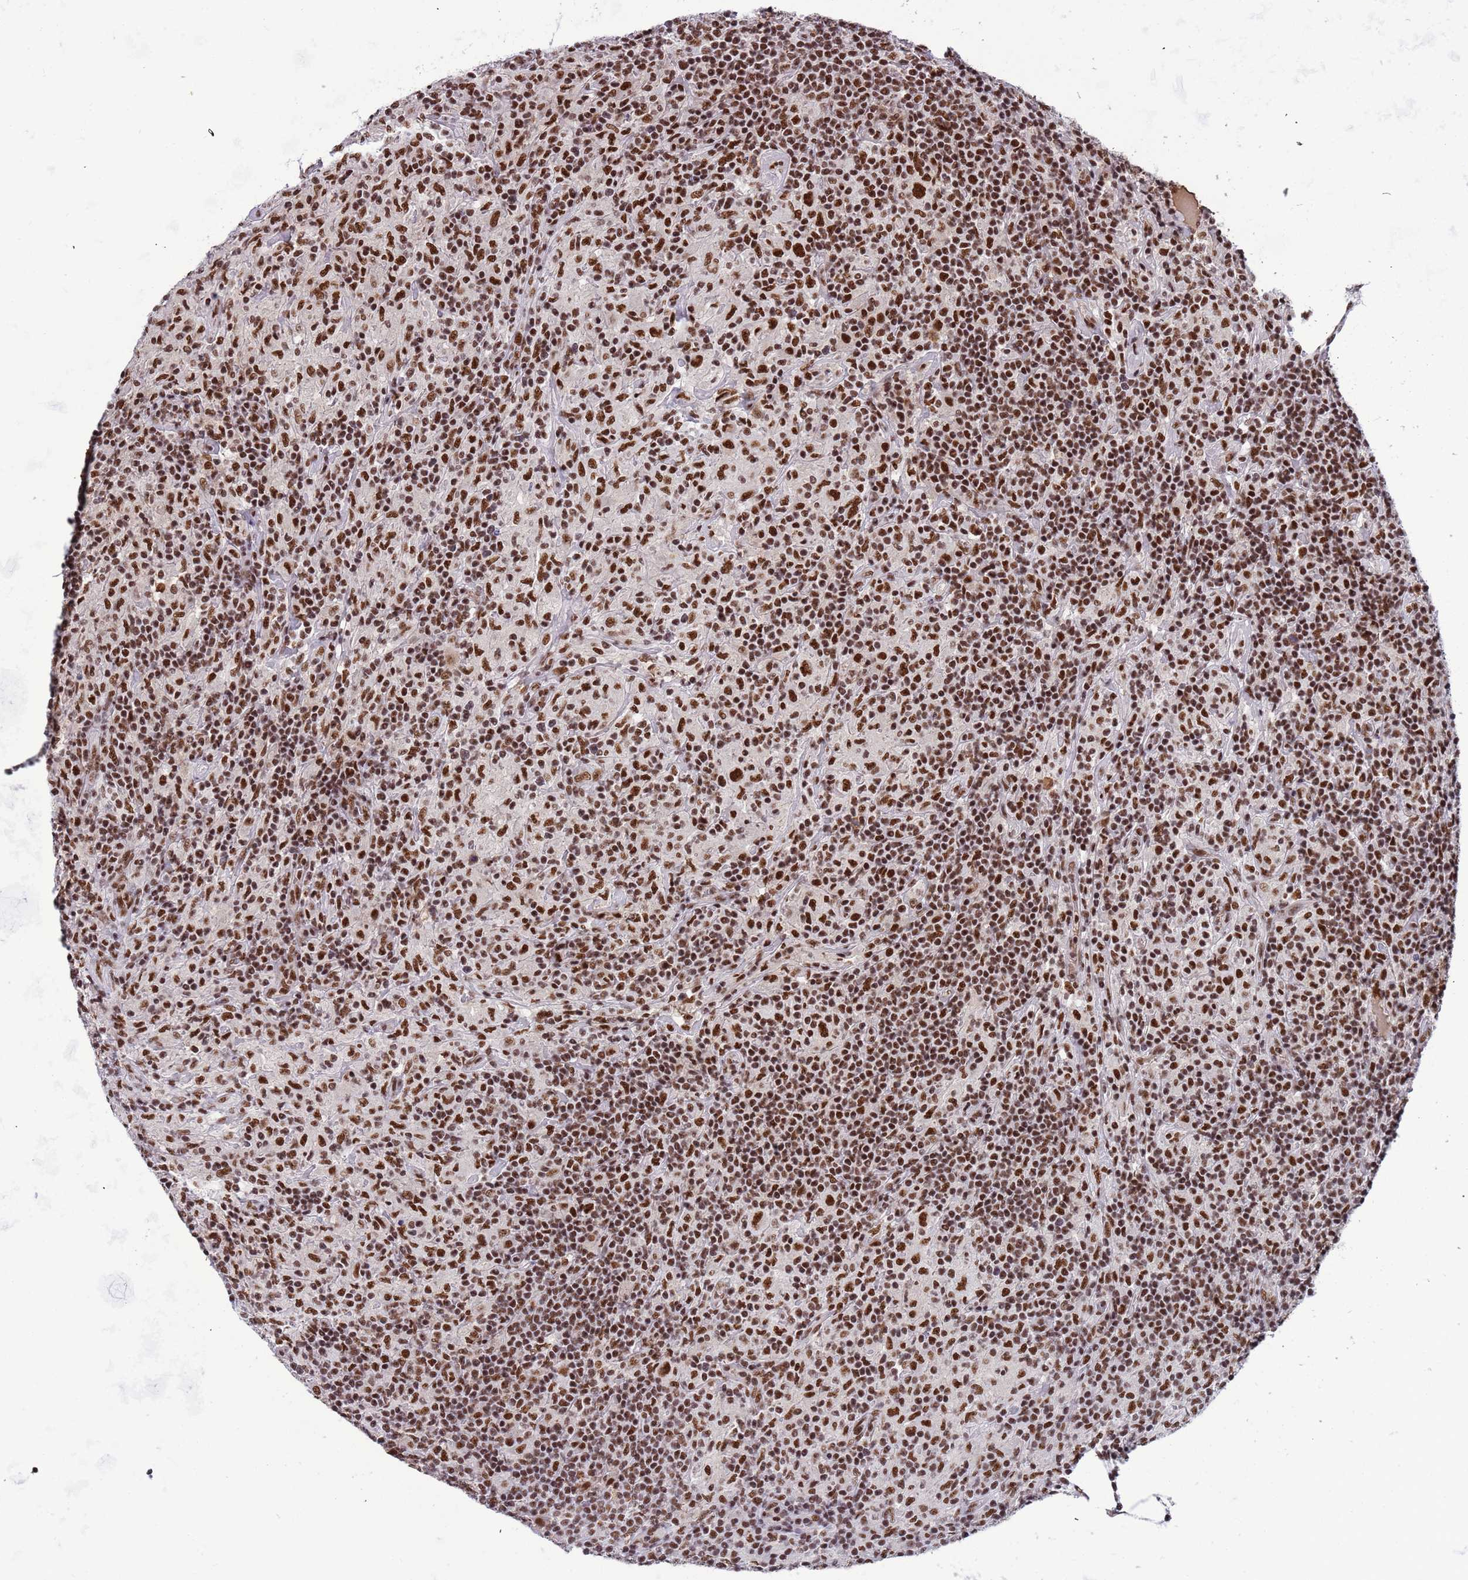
{"staining": {"intensity": "strong", "quantity": ">75%", "location": "nuclear"}, "tissue": "lymphoma", "cell_type": "Tumor cells", "image_type": "cancer", "snomed": [{"axis": "morphology", "description": "Hodgkin's disease, NOS"}, {"axis": "topography", "description": "Lymph node"}], "caption": "Protein staining by IHC reveals strong nuclear positivity in about >75% of tumor cells in lymphoma.", "gene": "SRRT", "patient": {"sex": "male", "age": 70}}